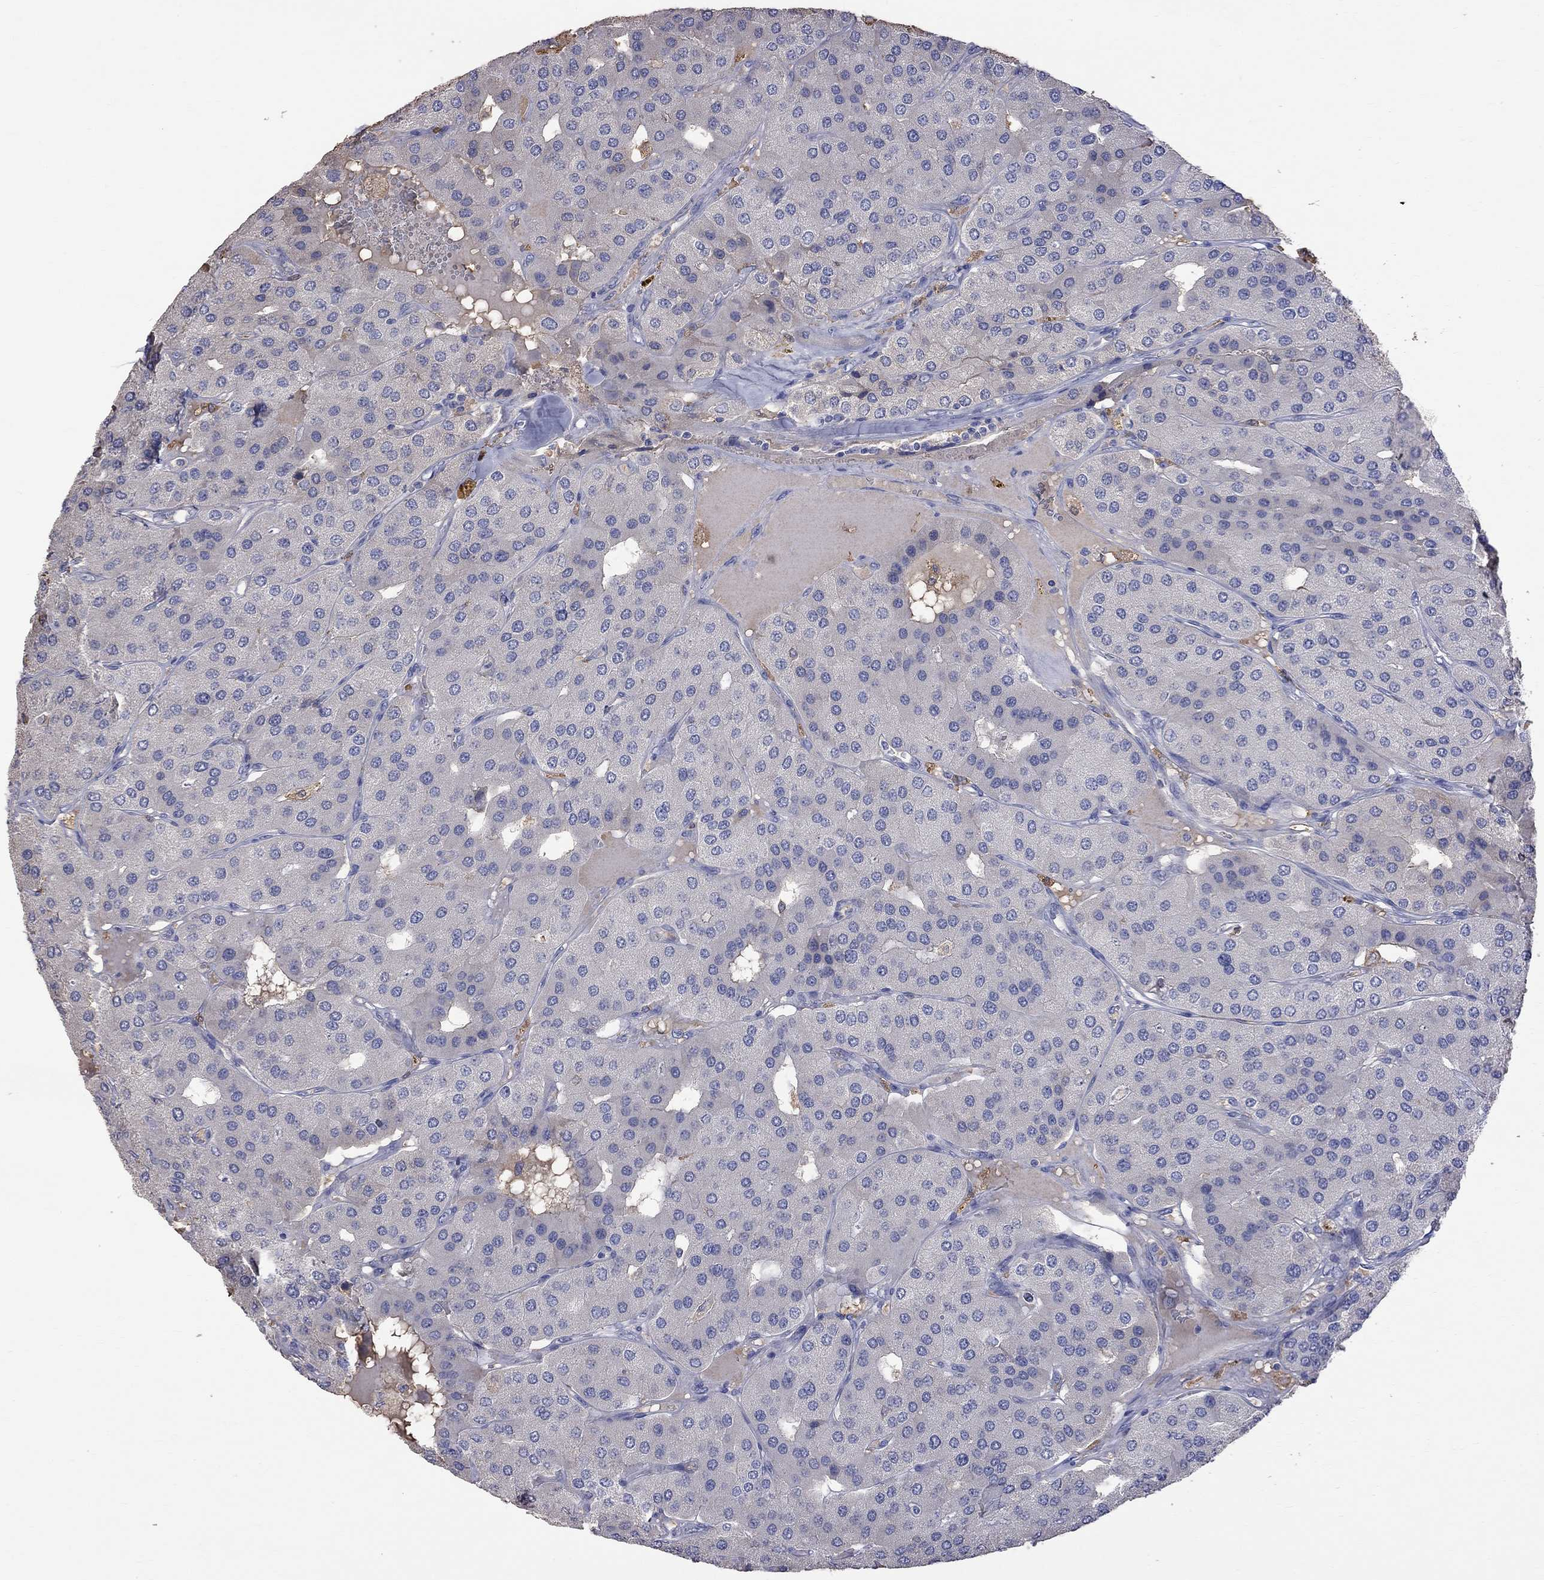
{"staining": {"intensity": "negative", "quantity": "none", "location": "none"}, "tissue": "parathyroid gland", "cell_type": "Glandular cells", "image_type": "normal", "snomed": [{"axis": "morphology", "description": "Normal tissue, NOS"}, {"axis": "morphology", "description": "Adenoma, NOS"}, {"axis": "topography", "description": "Parathyroid gland"}], "caption": "Protein analysis of normal parathyroid gland demonstrates no significant expression in glandular cells.", "gene": "CKAP2", "patient": {"sex": "female", "age": 86}}